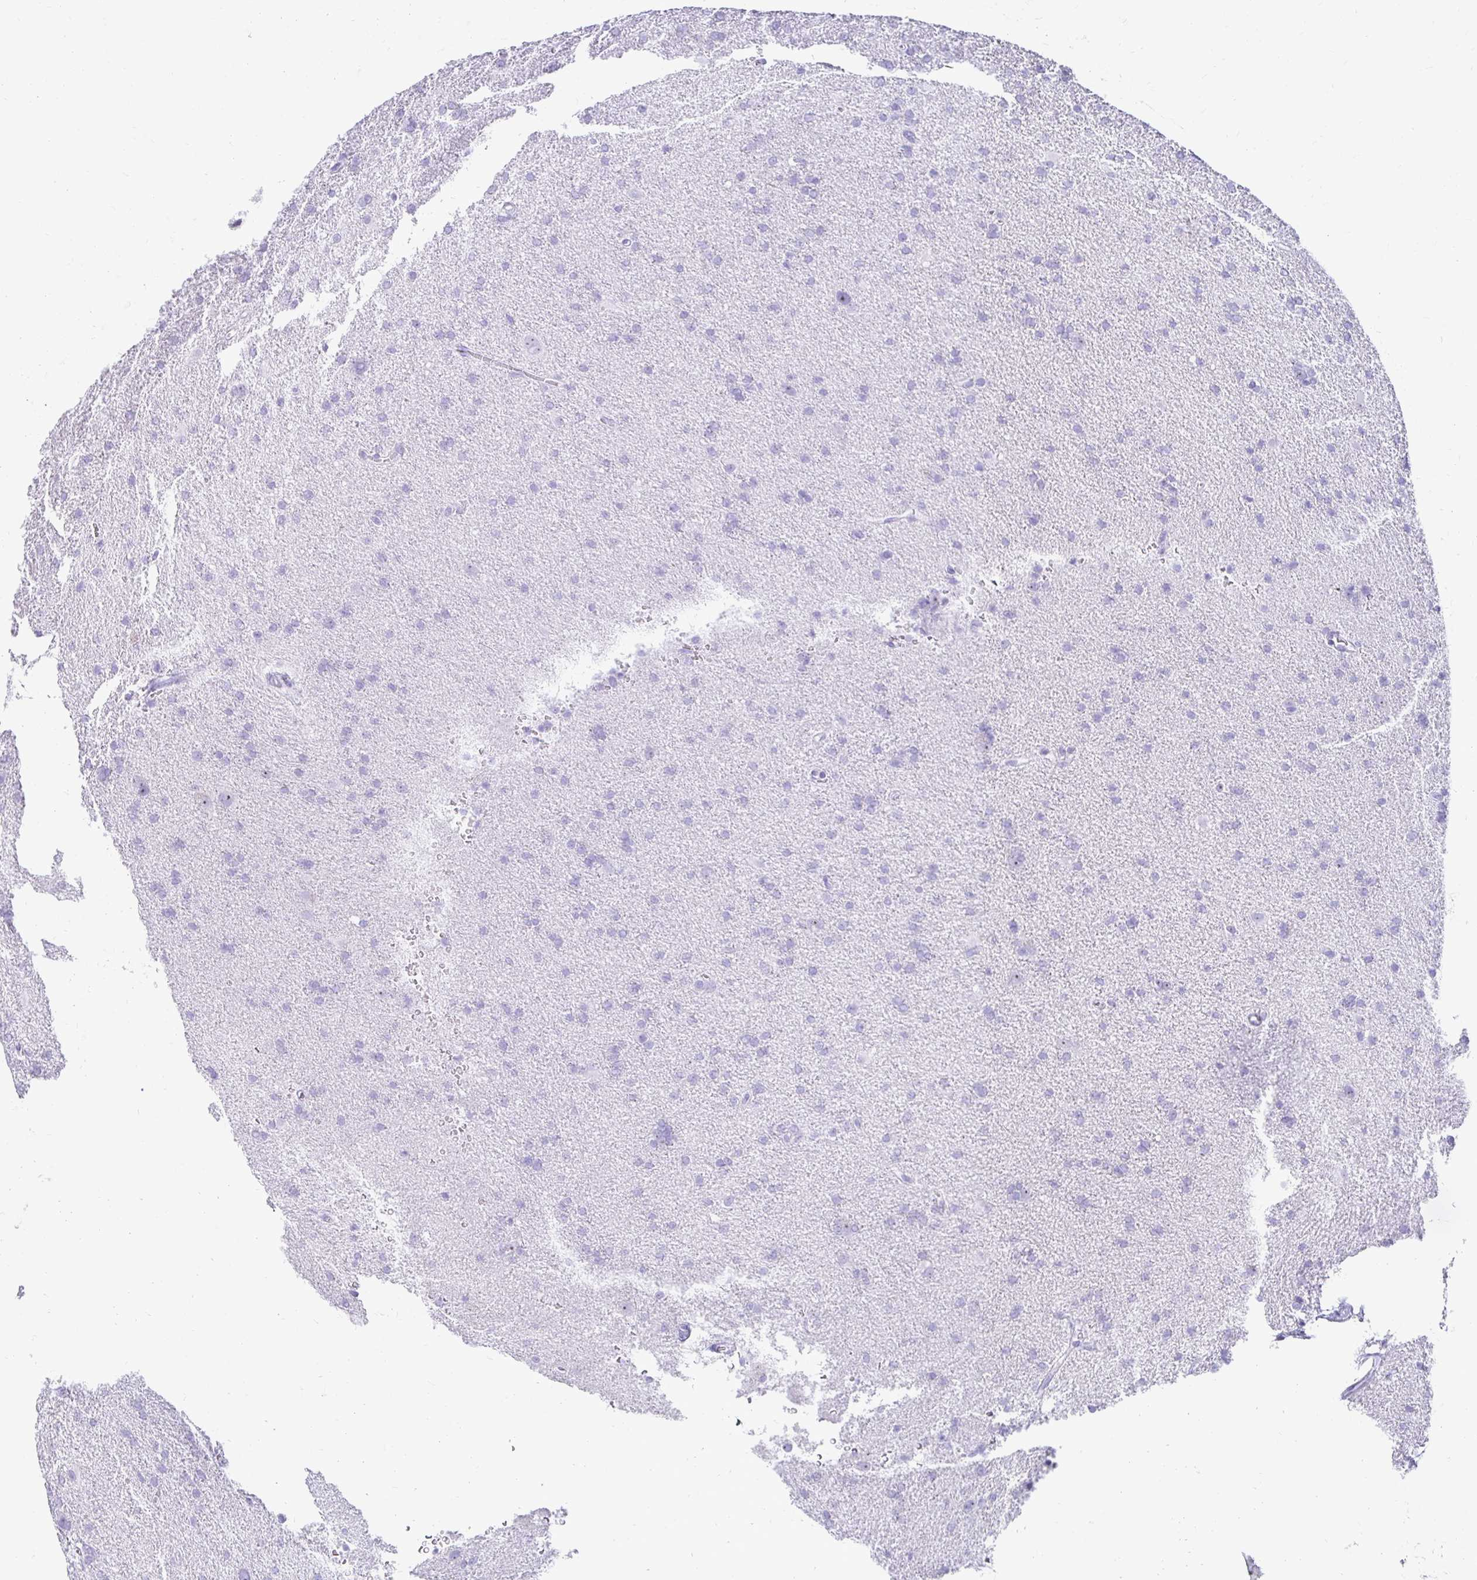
{"staining": {"intensity": "negative", "quantity": "none", "location": "none"}, "tissue": "glioma", "cell_type": "Tumor cells", "image_type": "cancer", "snomed": [{"axis": "morphology", "description": "Glioma, malignant, Low grade"}, {"axis": "topography", "description": "Brain"}], "caption": "This image is of malignant low-grade glioma stained with immunohistochemistry (IHC) to label a protein in brown with the nuclei are counter-stained blue. There is no positivity in tumor cells.", "gene": "CST6", "patient": {"sex": "male", "age": 66}}